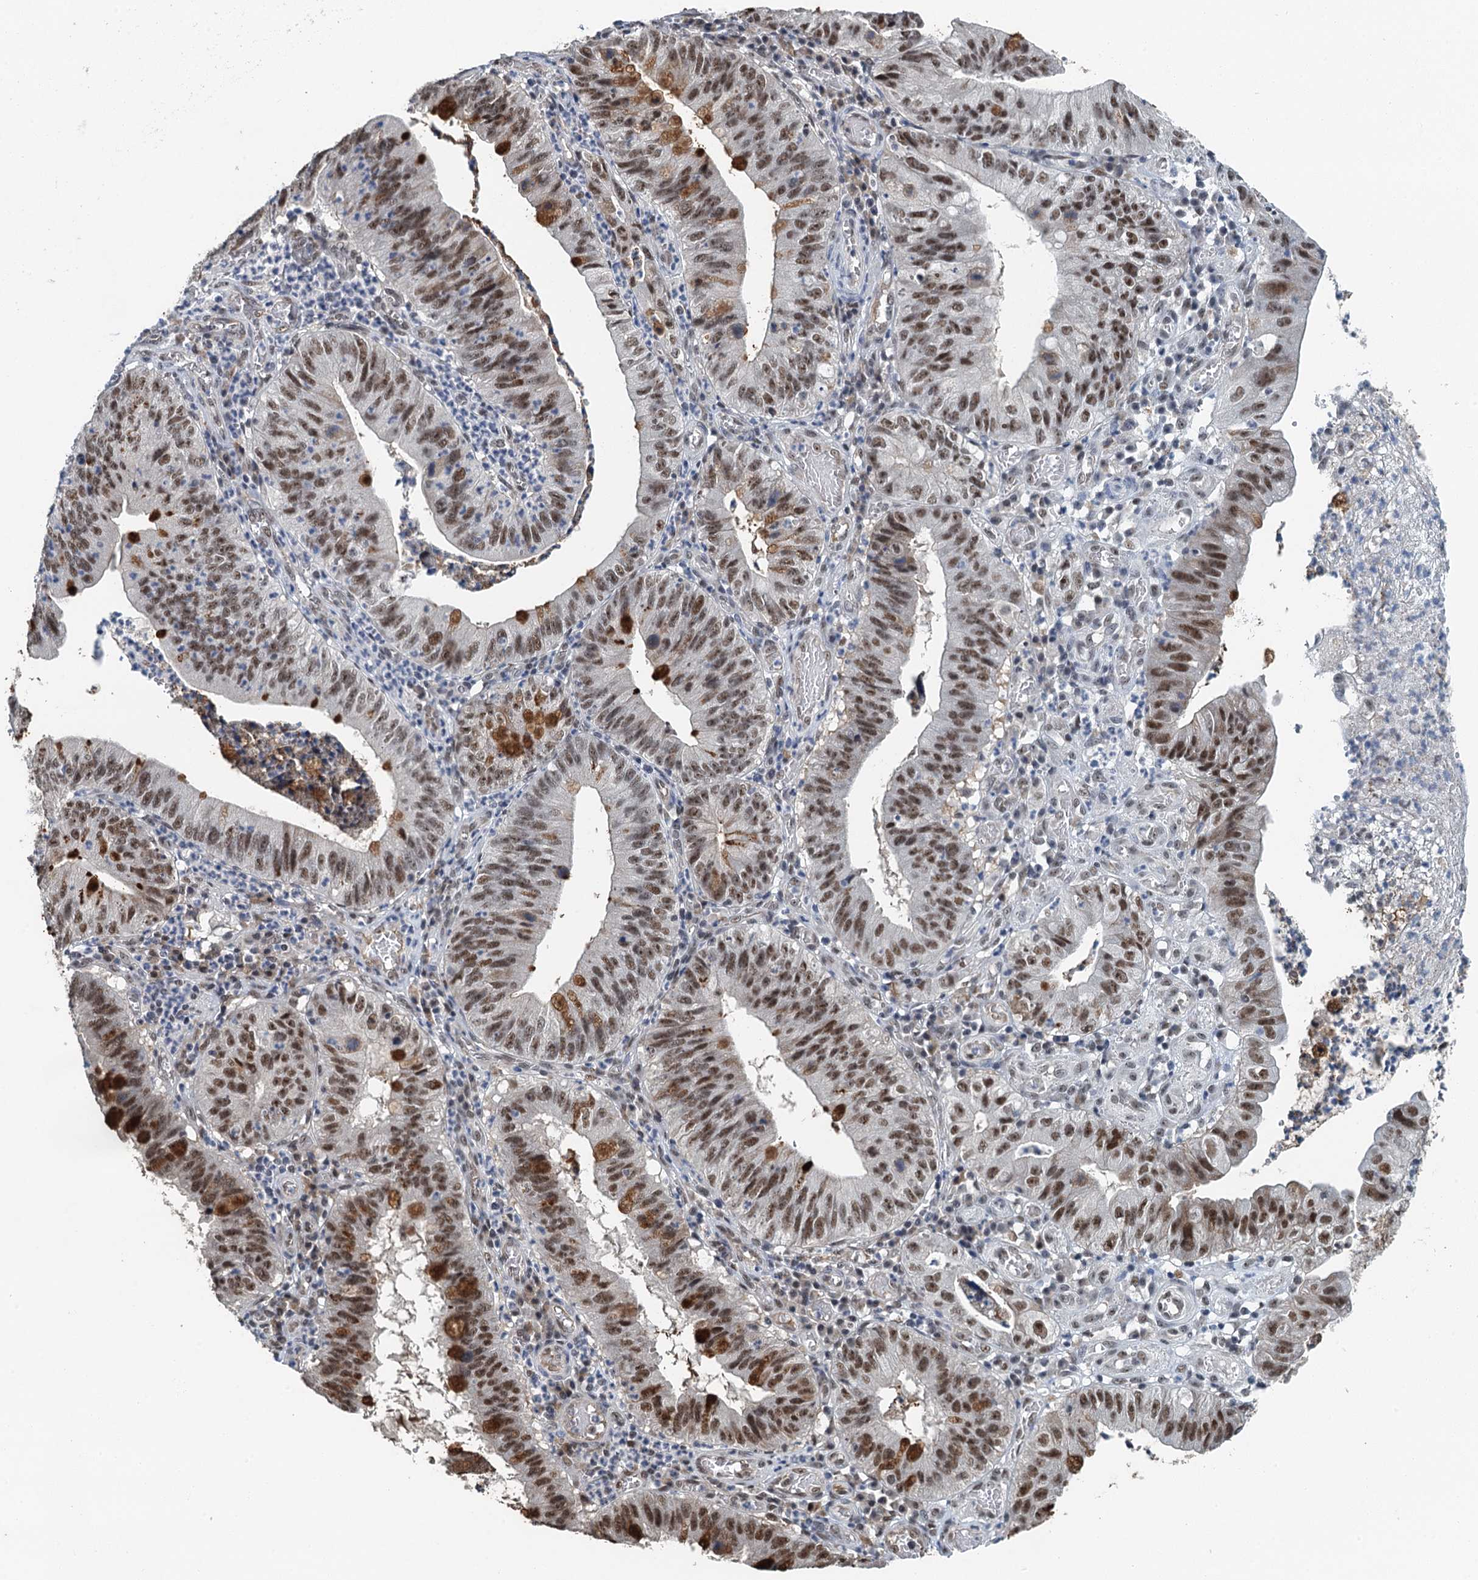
{"staining": {"intensity": "moderate", "quantity": ">75%", "location": "nuclear"}, "tissue": "stomach cancer", "cell_type": "Tumor cells", "image_type": "cancer", "snomed": [{"axis": "morphology", "description": "Adenocarcinoma, NOS"}, {"axis": "topography", "description": "Stomach"}], "caption": "The photomicrograph demonstrates staining of stomach cancer, revealing moderate nuclear protein expression (brown color) within tumor cells. The protein is shown in brown color, while the nuclei are stained blue.", "gene": "MTA3", "patient": {"sex": "male", "age": 59}}